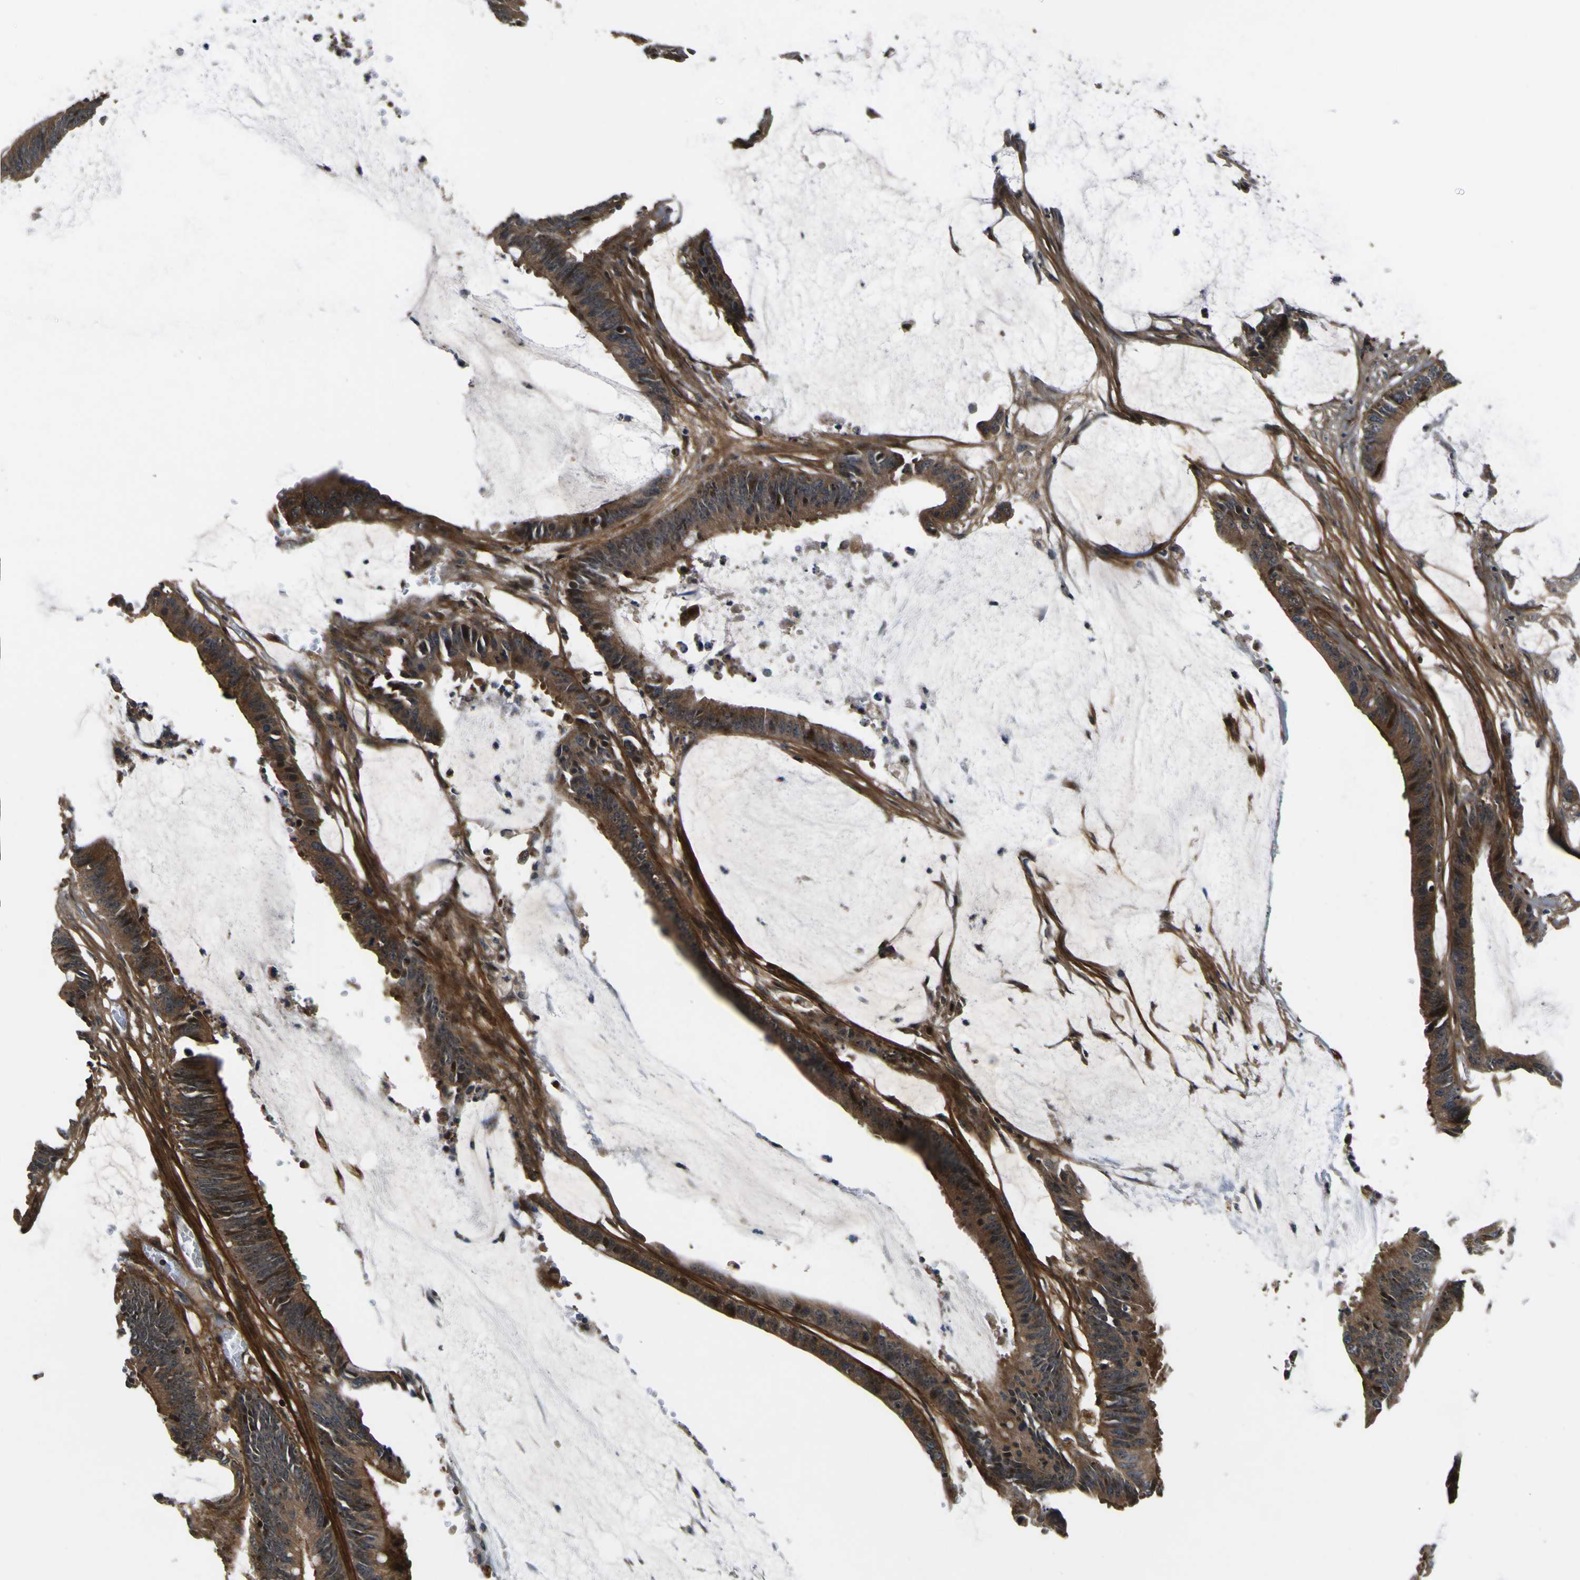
{"staining": {"intensity": "moderate", "quantity": ">75%", "location": "cytoplasmic/membranous"}, "tissue": "colorectal cancer", "cell_type": "Tumor cells", "image_type": "cancer", "snomed": [{"axis": "morphology", "description": "Adenocarcinoma, NOS"}, {"axis": "topography", "description": "Rectum"}], "caption": "Protein staining by immunohistochemistry (IHC) displays moderate cytoplasmic/membranous staining in approximately >75% of tumor cells in colorectal adenocarcinoma.", "gene": "LRP4", "patient": {"sex": "female", "age": 66}}